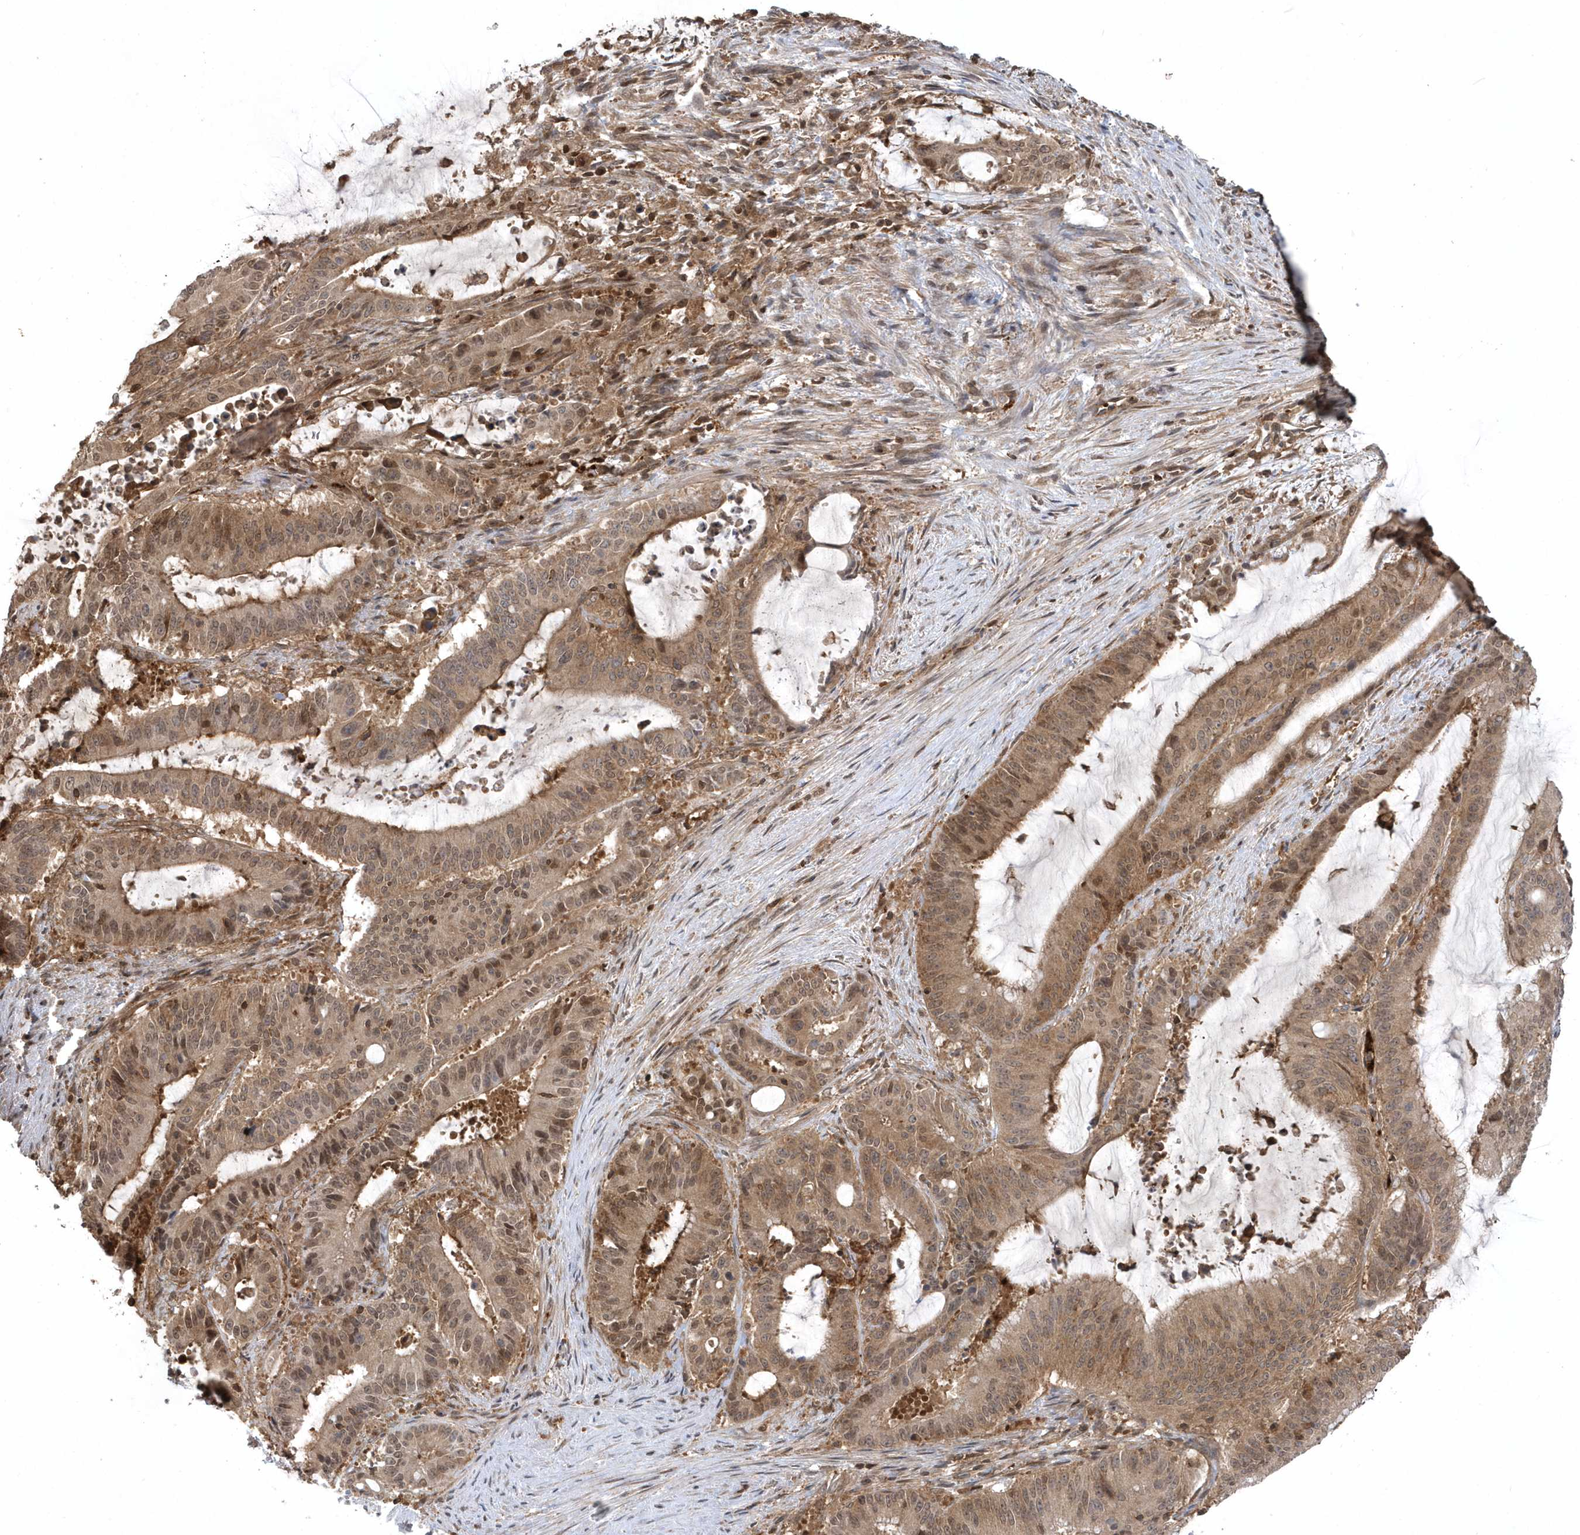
{"staining": {"intensity": "moderate", "quantity": ">75%", "location": "cytoplasmic/membranous,nuclear"}, "tissue": "liver cancer", "cell_type": "Tumor cells", "image_type": "cancer", "snomed": [{"axis": "morphology", "description": "Normal tissue, NOS"}, {"axis": "morphology", "description": "Cholangiocarcinoma"}, {"axis": "topography", "description": "Liver"}, {"axis": "topography", "description": "Peripheral nerve tissue"}], "caption": "IHC image of neoplastic tissue: liver cancer (cholangiocarcinoma) stained using IHC demonstrates medium levels of moderate protein expression localized specifically in the cytoplasmic/membranous and nuclear of tumor cells, appearing as a cytoplasmic/membranous and nuclear brown color.", "gene": "ACYP1", "patient": {"sex": "female", "age": 73}}